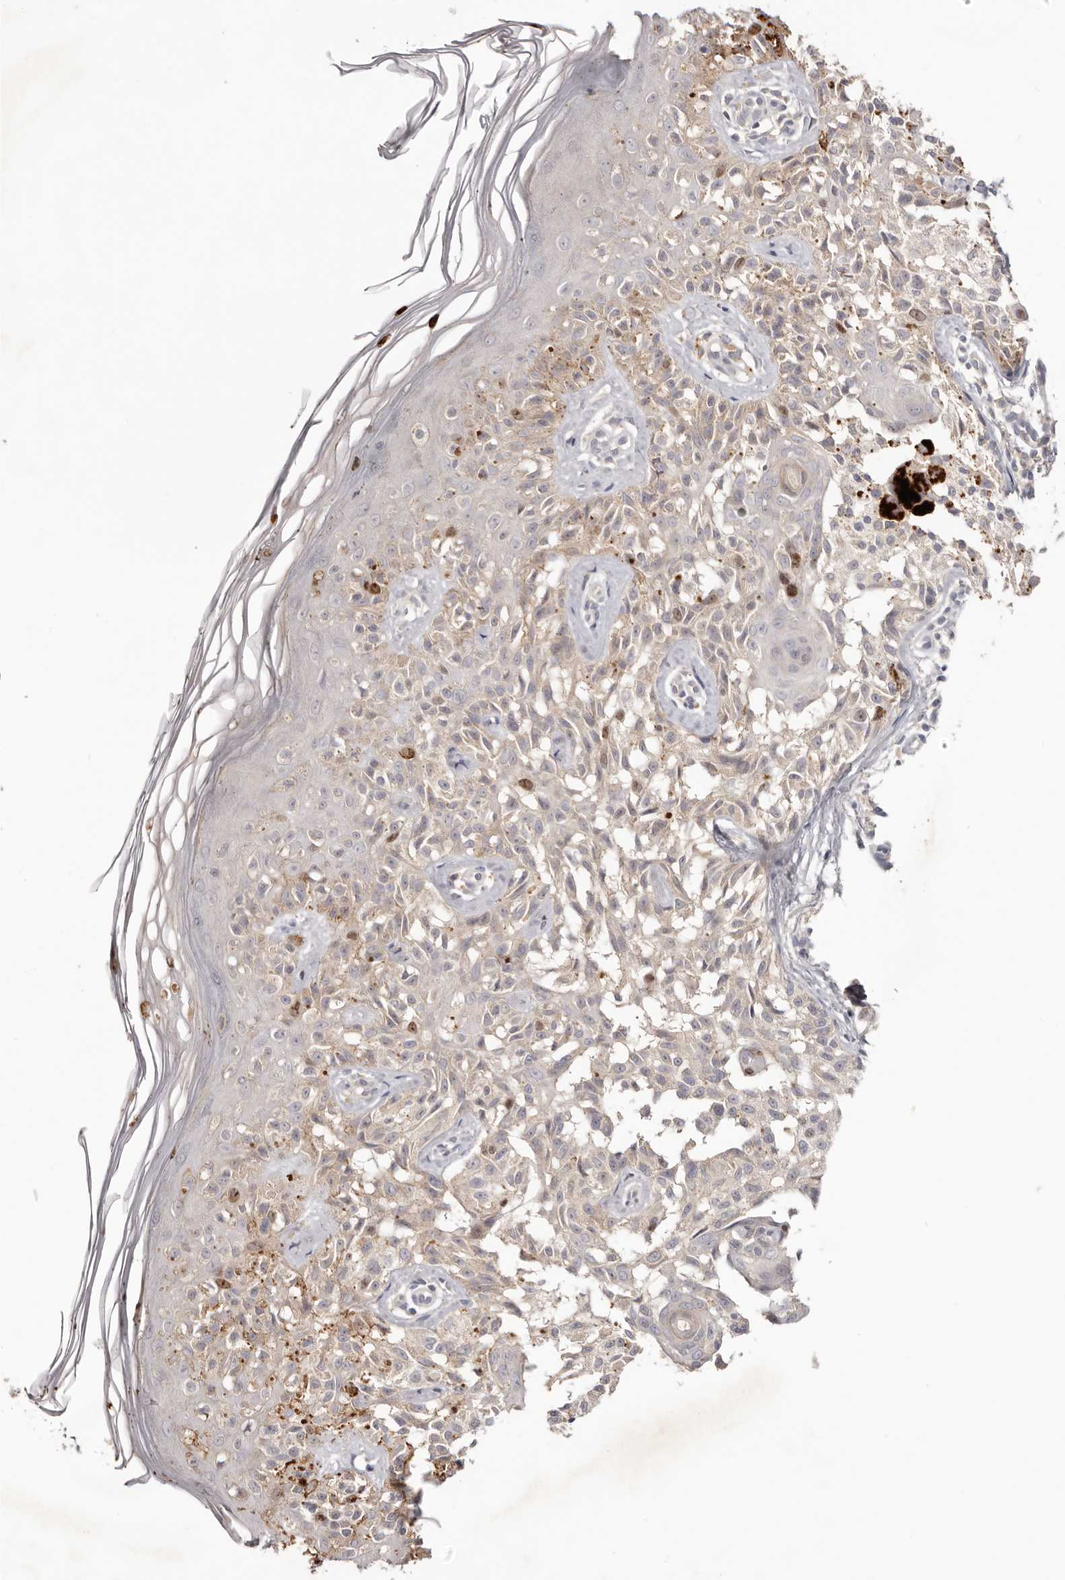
{"staining": {"intensity": "negative", "quantity": "none", "location": "none"}, "tissue": "melanoma", "cell_type": "Tumor cells", "image_type": "cancer", "snomed": [{"axis": "morphology", "description": "Malignant melanoma, NOS"}, {"axis": "topography", "description": "Skin"}], "caption": "IHC of human melanoma displays no expression in tumor cells. Nuclei are stained in blue.", "gene": "CCDC190", "patient": {"sex": "female", "age": 50}}